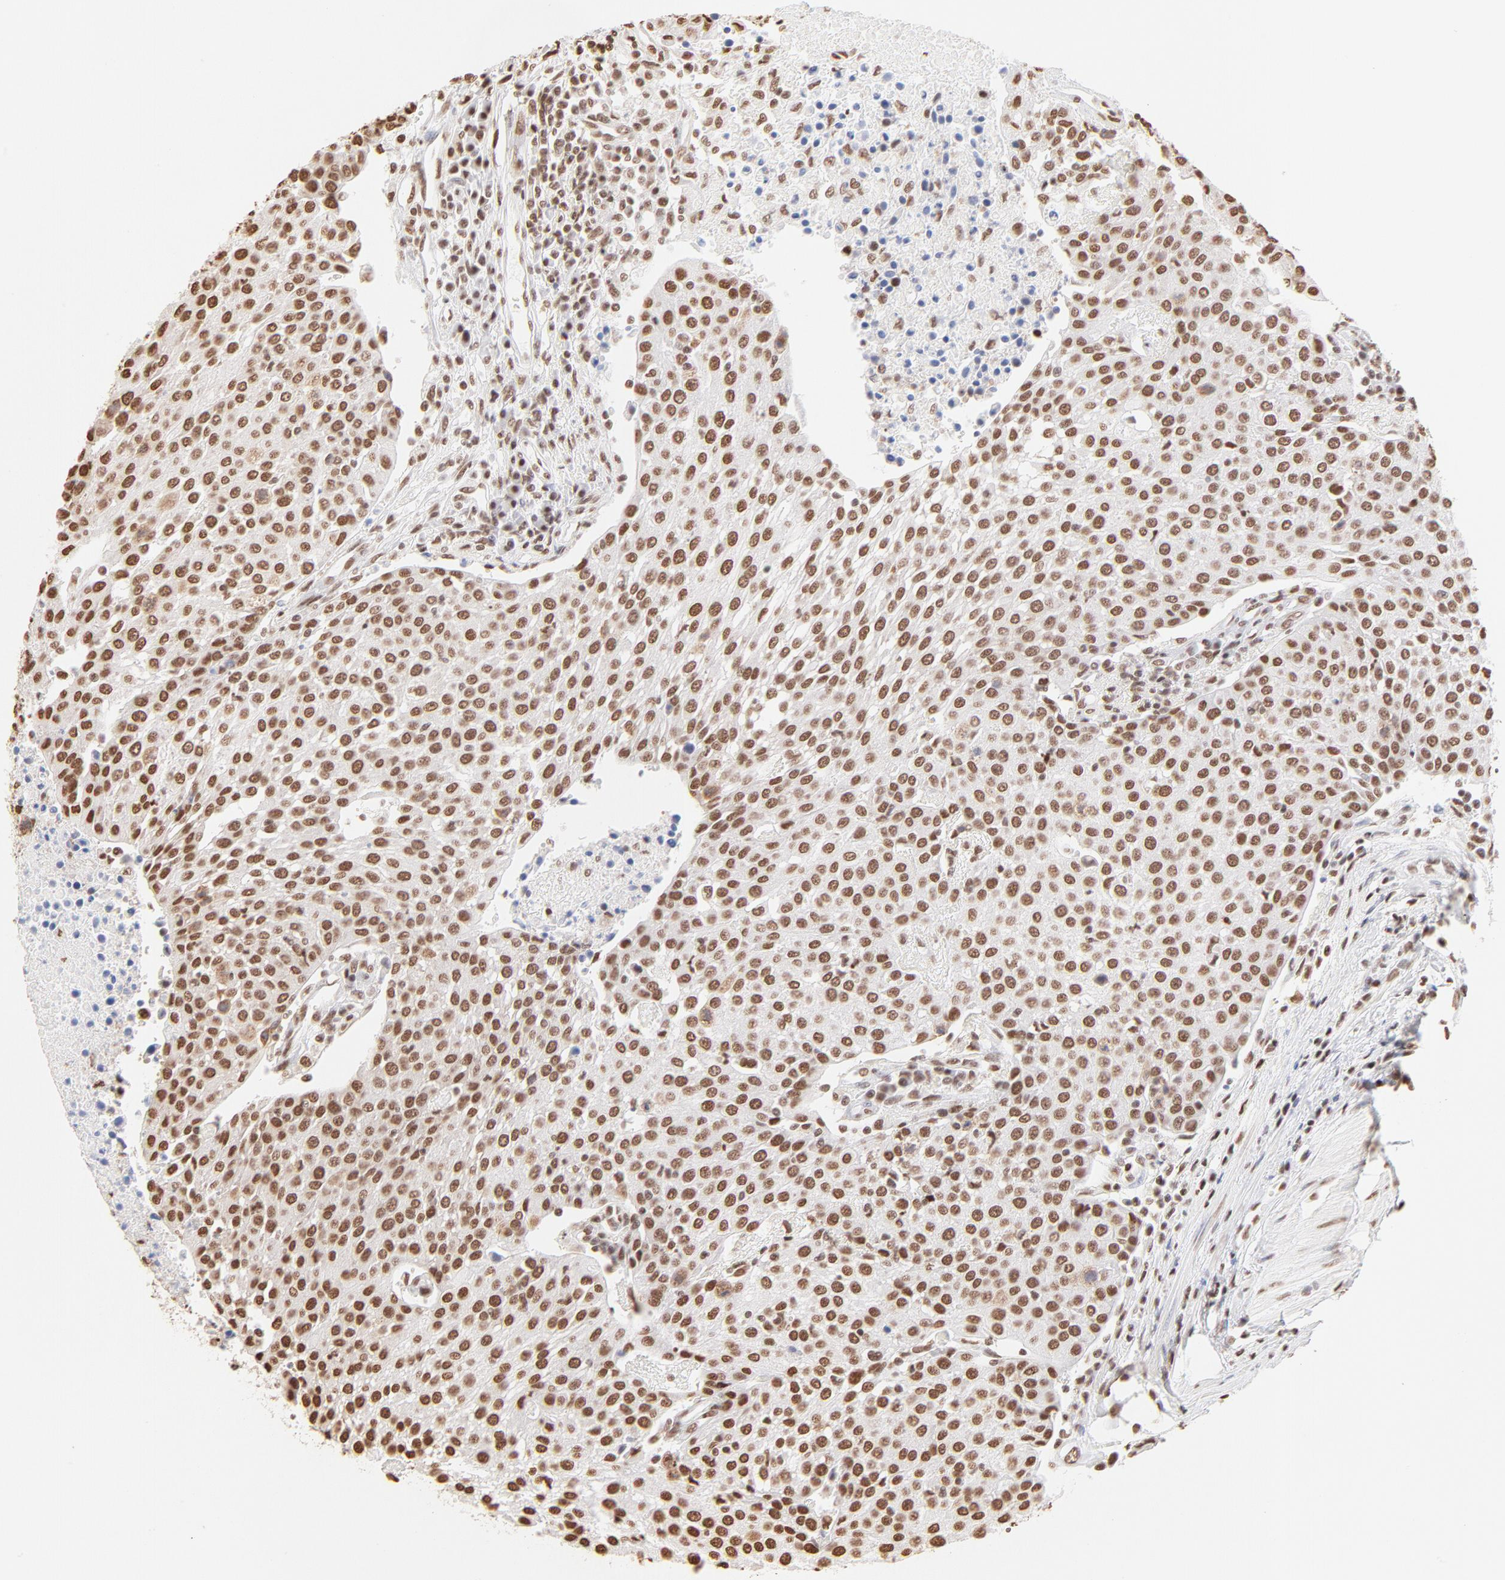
{"staining": {"intensity": "strong", "quantity": ">75%", "location": "cytoplasmic/membranous,nuclear"}, "tissue": "urothelial cancer", "cell_type": "Tumor cells", "image_type": "cancer", "snomed": [{"axis": "morphology", "description": "Urothelial carcinoma, High grade"}, {"axis": "topography", "description": "Urinary bladder"}], "caption": "Tumor cells exhibit high levels of strong cytoplasmic/membranous and nuclear positivity in about >75% of cells in urothelial cancer.", "gene": "ZNF540", "patient": {"sex": "female", "age": 85}}